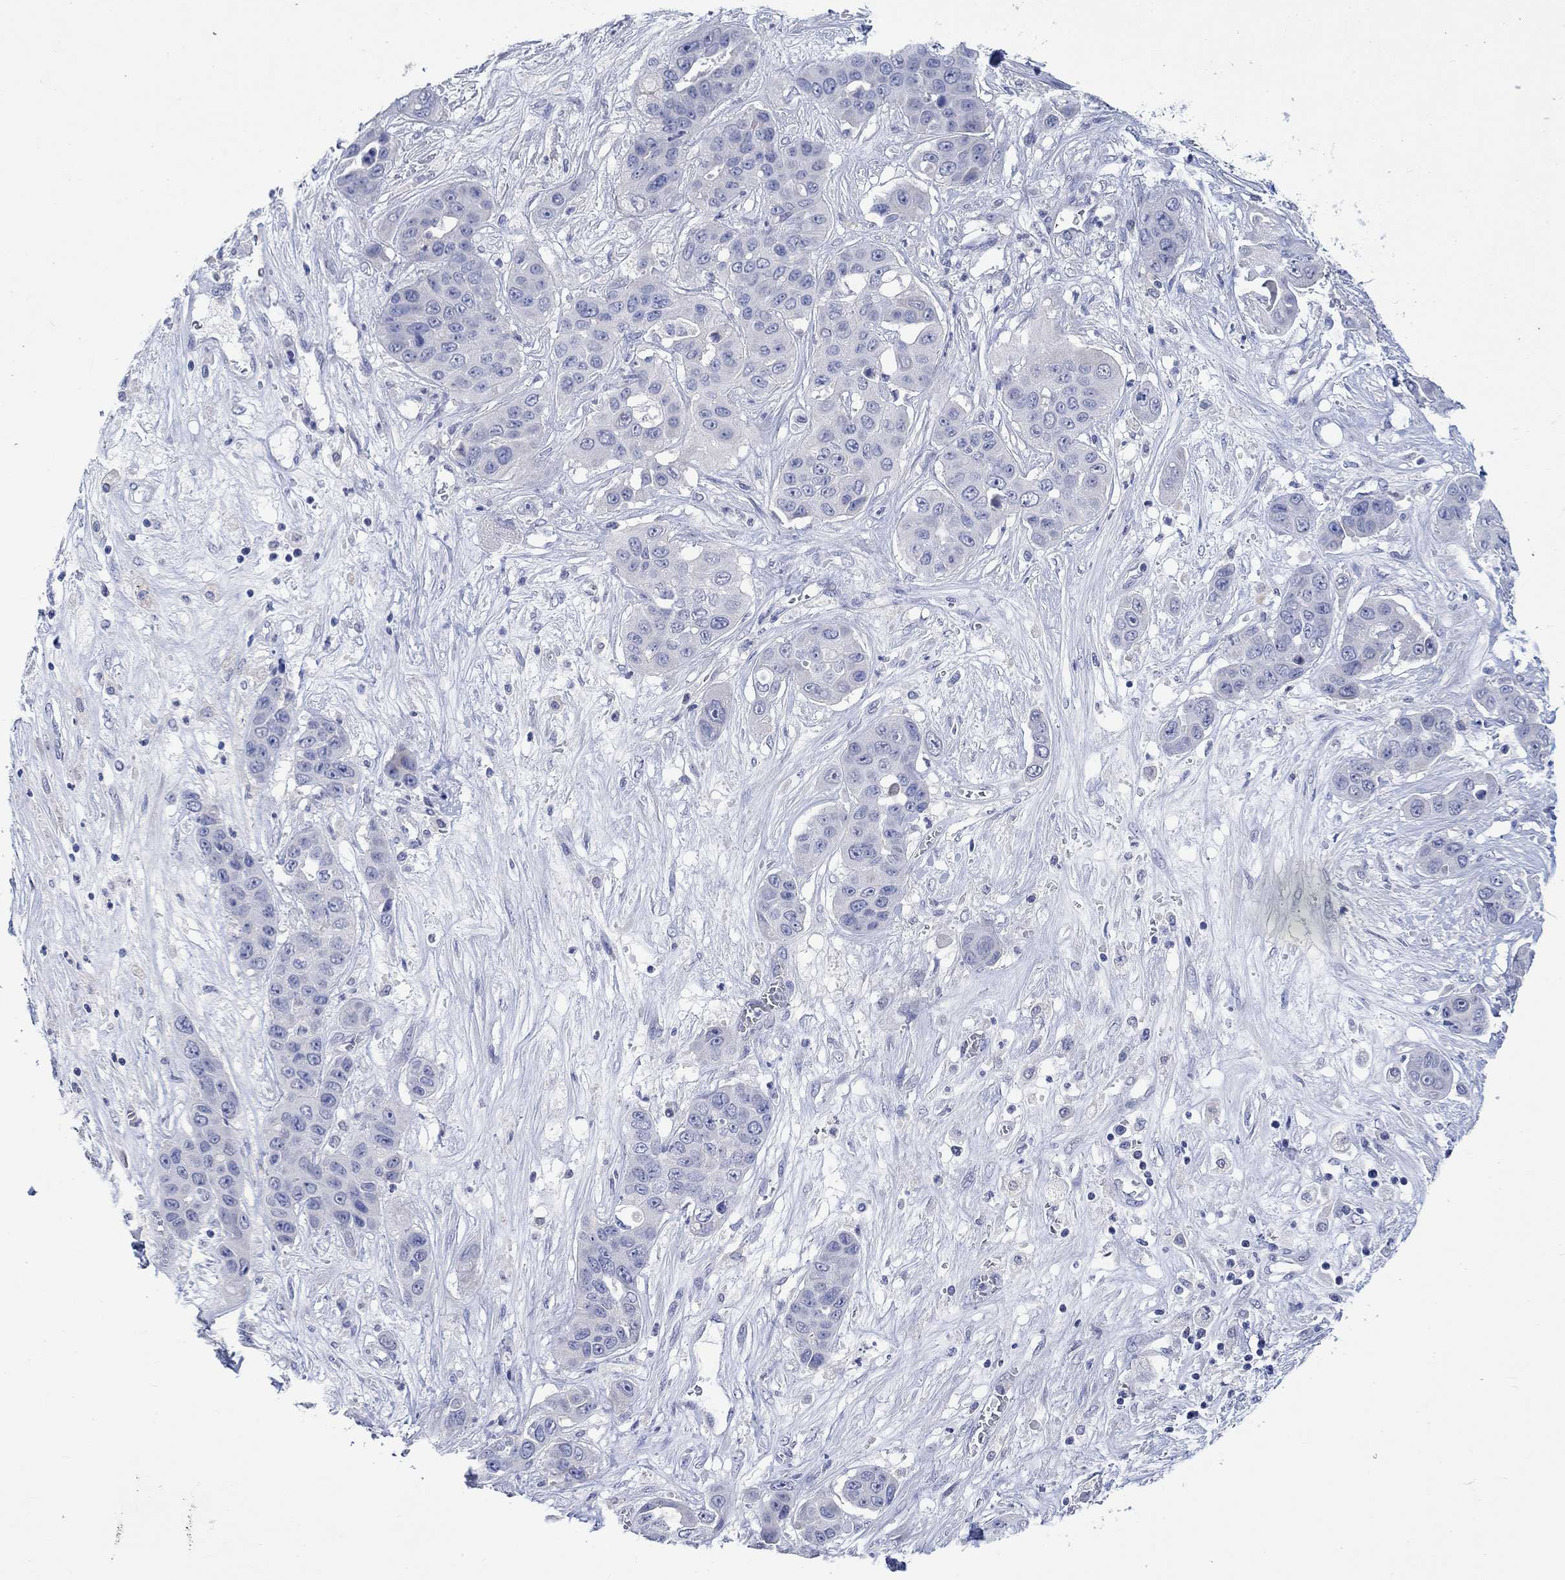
{"staining": {"intensity": "negative", "quantity": "none", "location": "none"}, "tissue": "liver cancer", "cell_type": "Tumor cells", "image_type": "cancer", "snomed": [{"axis": "morphology", "description": "Cholangiocarcinoma"}, {"axis": "topography", "description": "Liver"}], "caption": "Immunohistochemistry histopathology image of human liver cancer (cholangiocarcinoma) stained for a protein (brown), which displays no positivity in tumor cells.", "gene": "DLK1", "patient": {"sex": "female", "age": 52}}